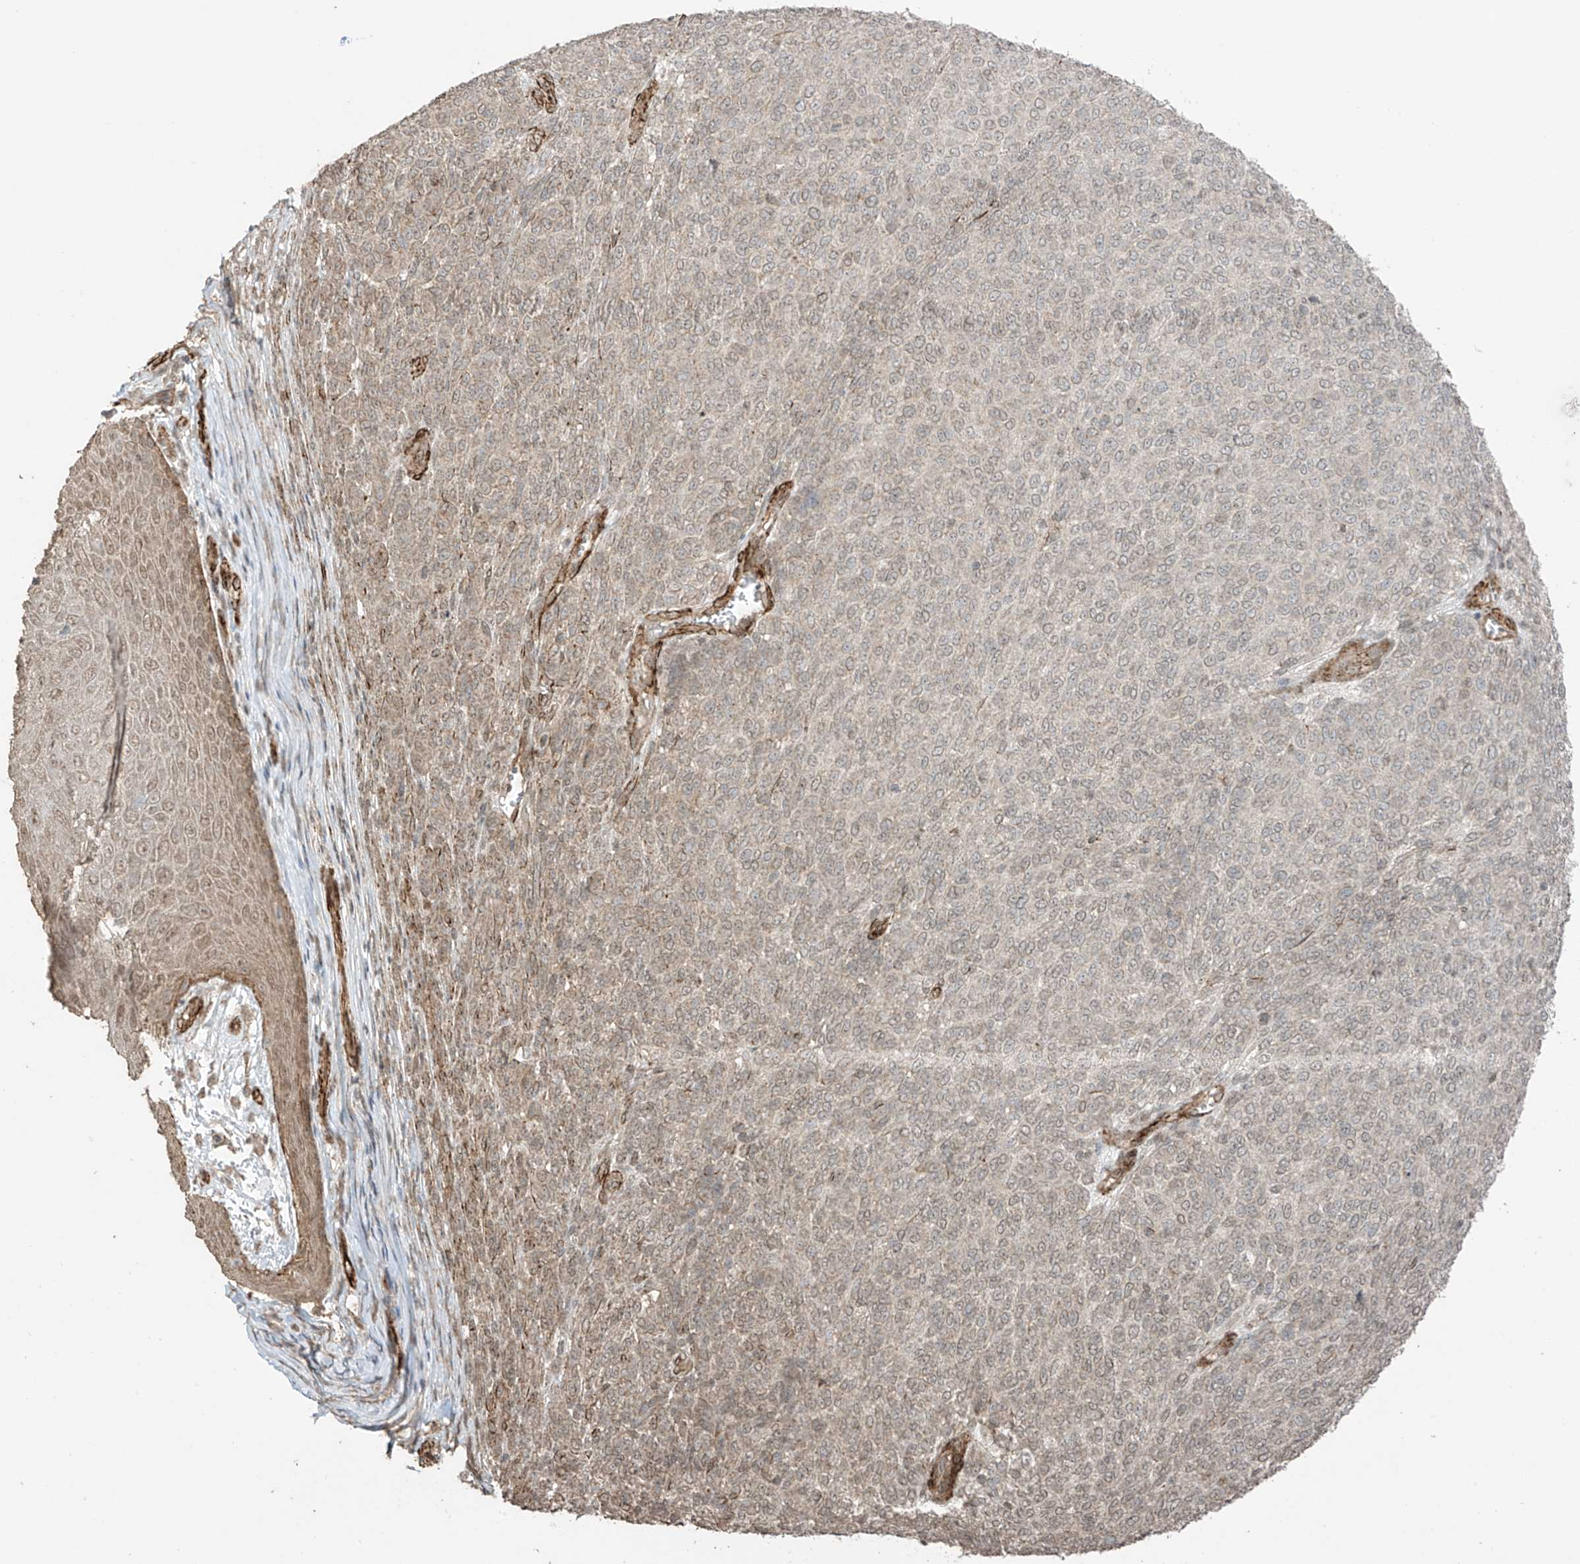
{"staining": {"intensity": "weak", "quantity": "25%-75%", "location": "cytoplasmic/membranous"}, "tissue": "melanoma", "cell_type": "Tumor cells", "image_type": "cancer", "snomed": [{"axis": "morphology", "description": "Malignant melanoma, NOS"}, {"axis": "topography", "description": "Skin"}], "caption": "An image of malignant melanoma stained for a protein exhibits weak cytoplasmic/membranous brown staining in tumor cells. (Stains: DAB (3,3'-diaminobenzidine) in brown, nuclei in blue, Microscopy: brightfield microscopy at high magnification).", "gene": "TTLL5", "patient": {"sex": "male", "age": 49}}